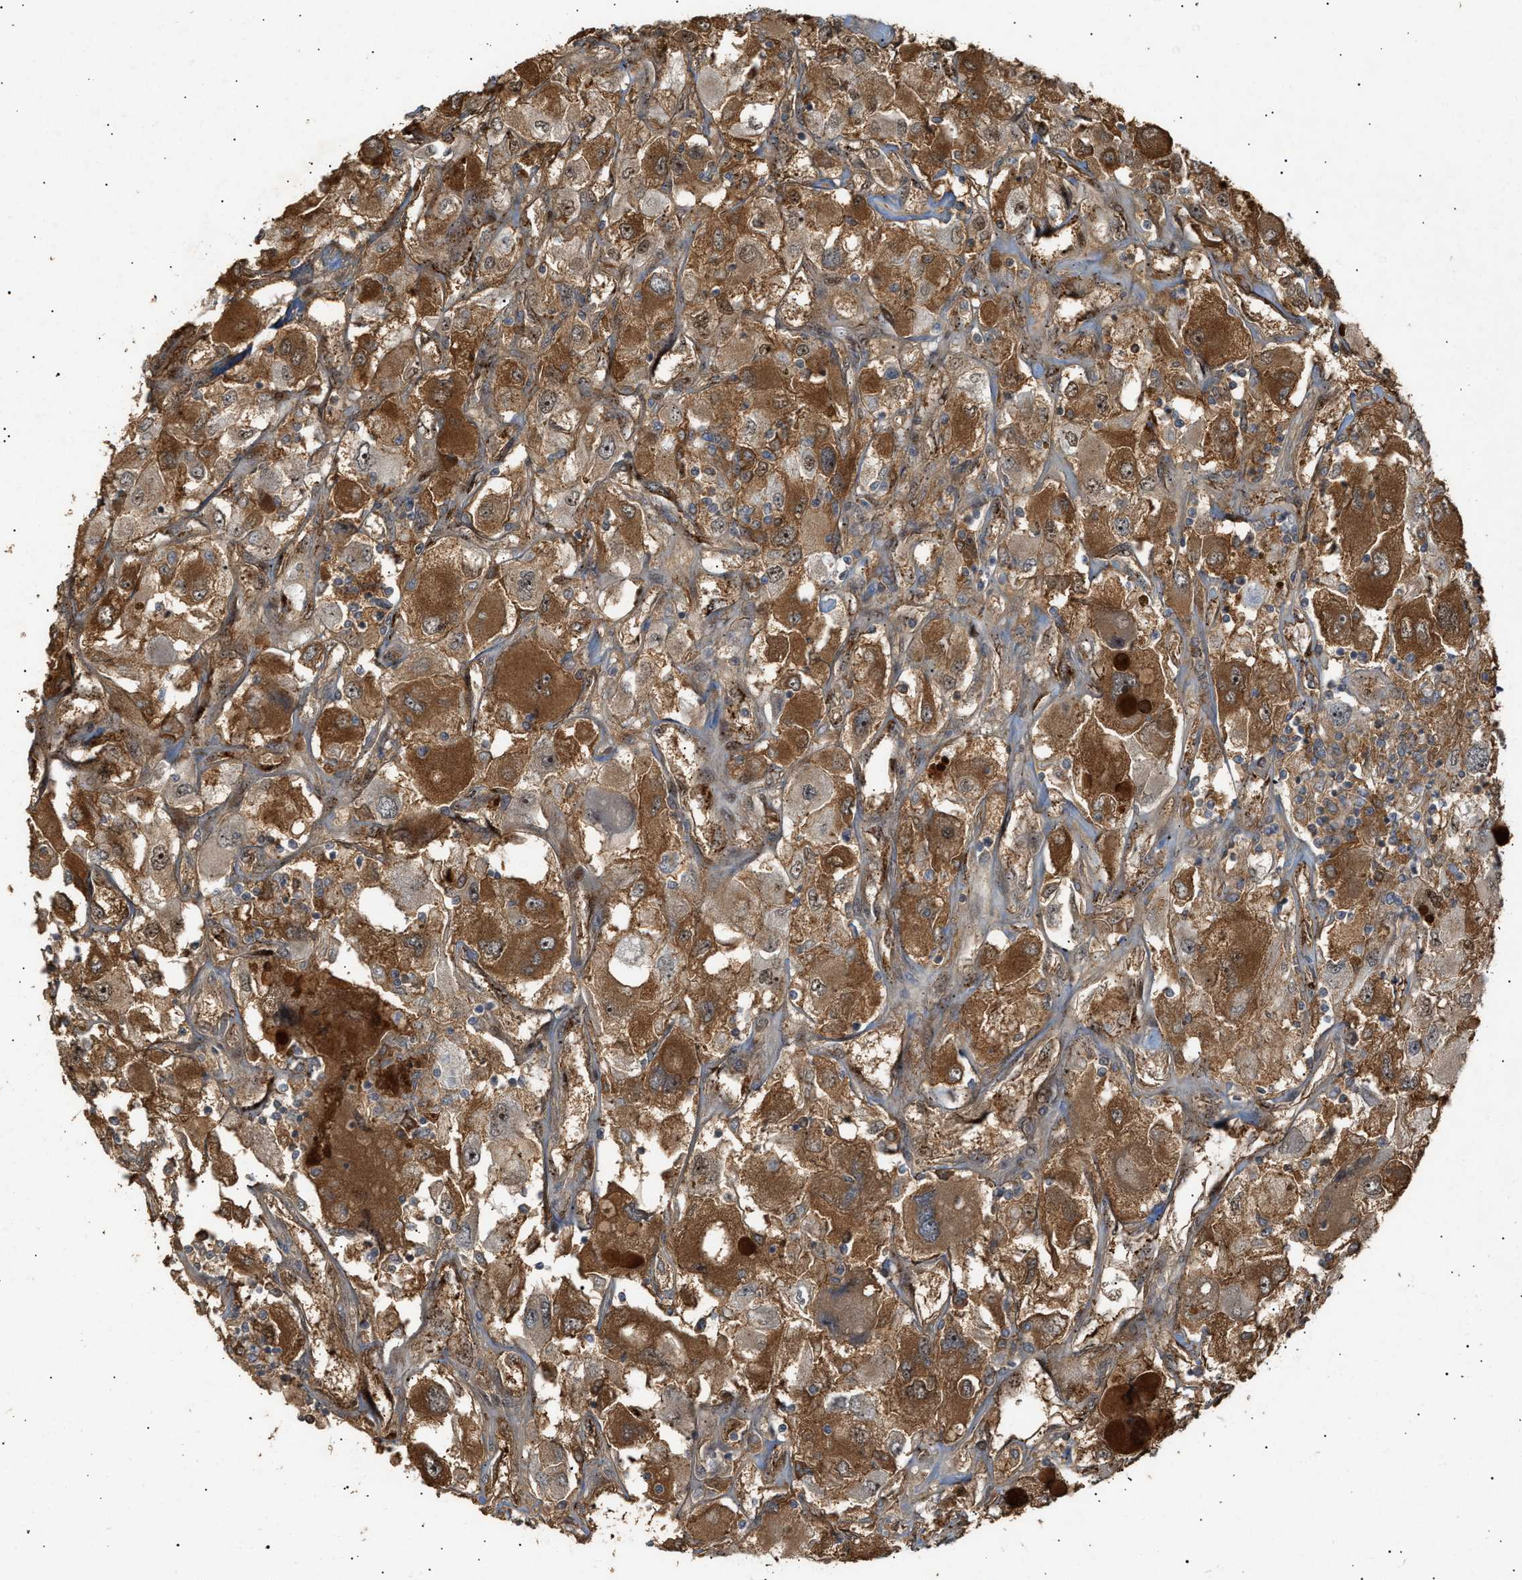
{"staining": {"intensity": "moderate", "quantity": ">75%", "location": "cytoplasmic/membranous"}, "tissue": "renal cancer", "cell_type": "Tumor cells", "image_type": "cancer", "snomed": [{"axis": "morphology", "description": "Adenocarcinoma, NOS"}, {"axis": "topography", "description": "Kidney"}], "caption": "Immunohistochemistry (IHC) (DAB) staining of renal cancer exhibits moderate cytoplasmic/membranous protein positivity in approximately >75% of tumor cells.", "gene": "ZFAND5", "patient": {"sex": "female", "age": 52}}